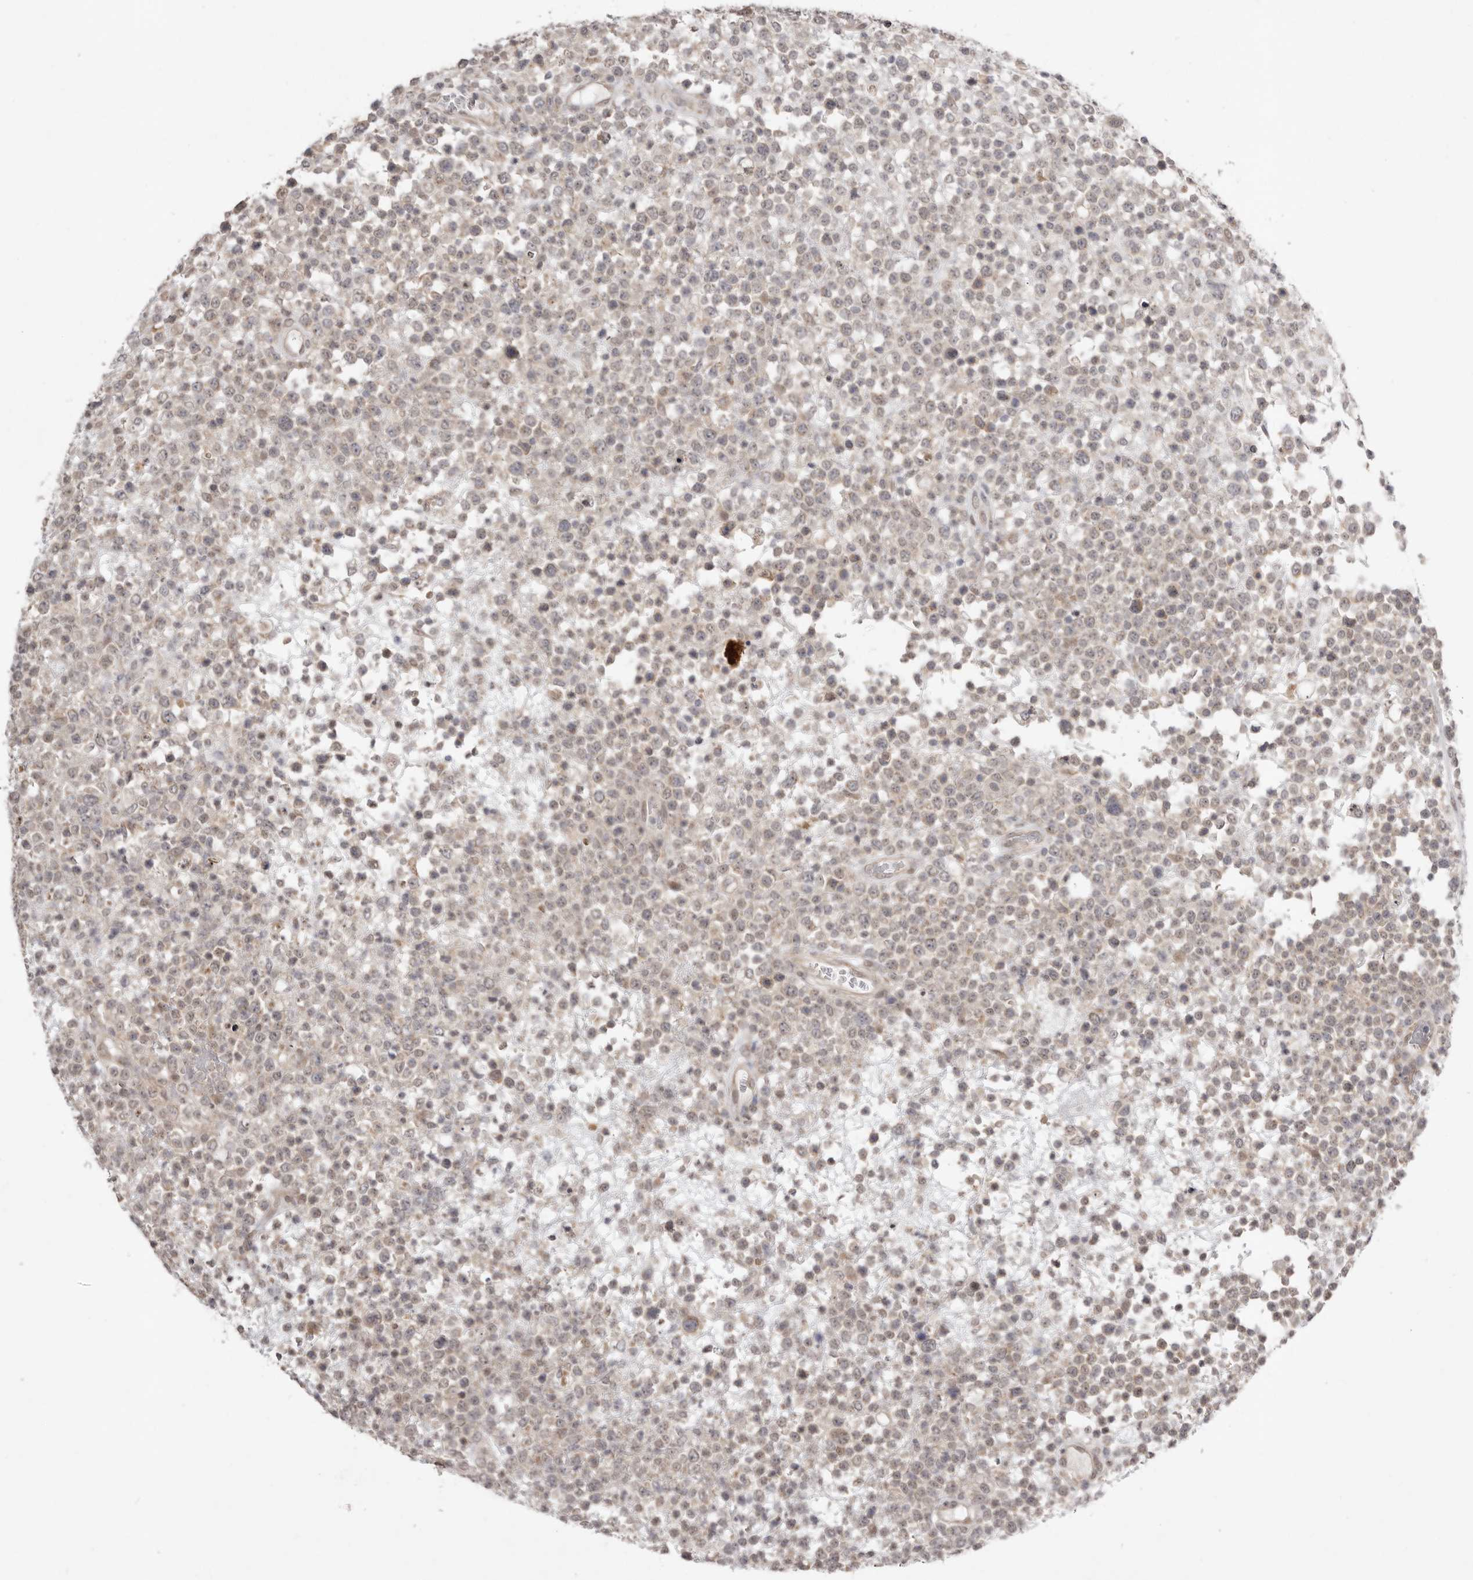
{"staining": {"intensity": "weak", "quantity": "25%-75%", "location": "cytoplasmic/membranous"}, "tissue": "lymphoma", "cell_type": "Tumor cells", "image_type": "cancer", "snomed": [{"axis": "morphology", "description": "Malignant lymphoma, non-Hodgkin's type, High grade"}, {"axis": "topography", "description": "Colon"}], "caption": "An immunohistochemistry (IHC) image of neoplastic tissue is shown. Protein staining in brown highlights weak cytoplasmic/membranous positivity in high-grade malignant lymphoma, non-Hodgkin's type within tumor cells.", "gene": "NSUN4", "patient": {"sex": "female", "age": 53}}